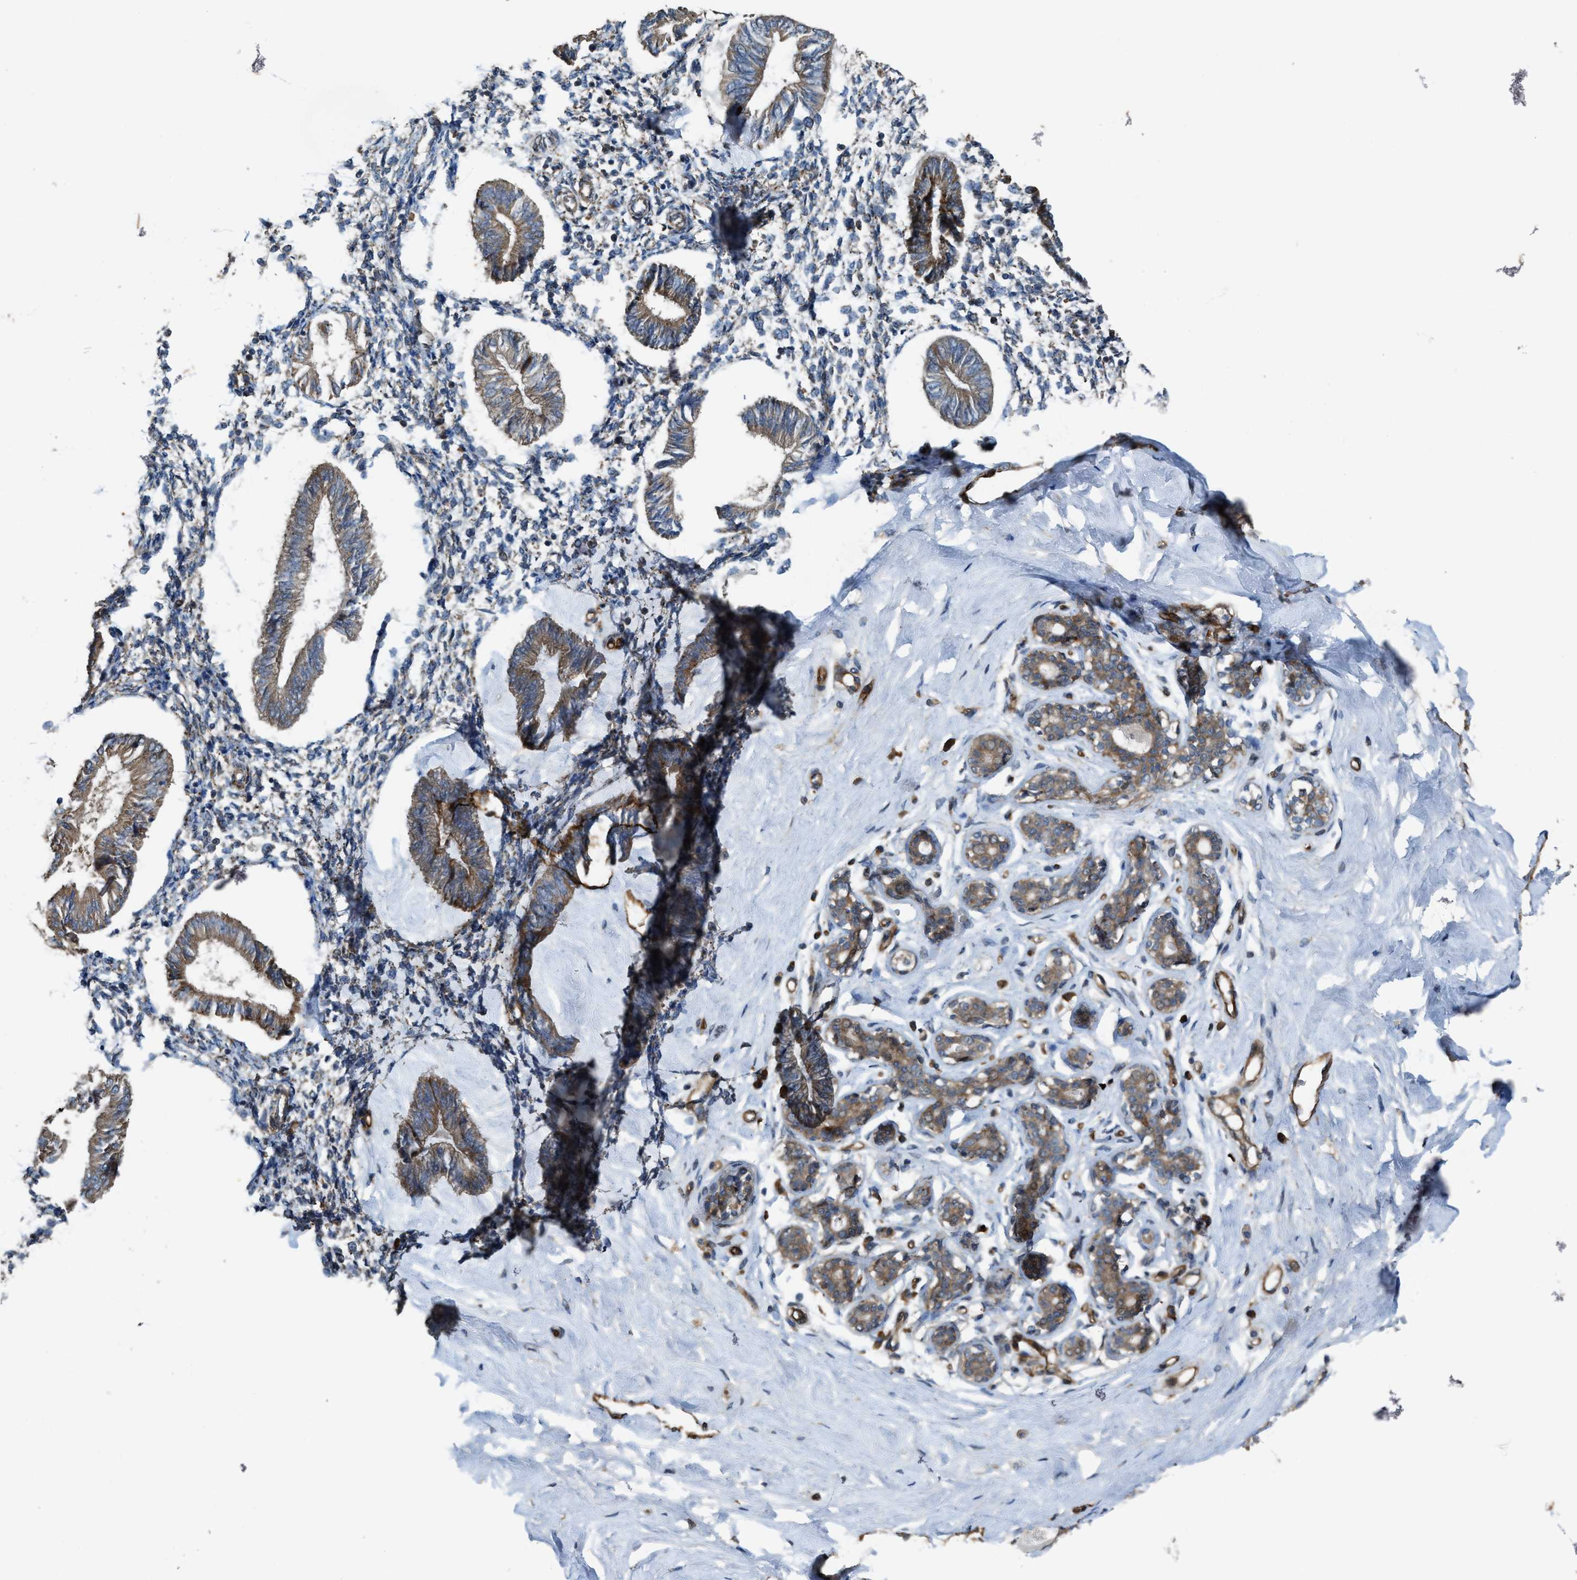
{"staining": {"intensity": "negative", "quantity": "none", "location": "none"}, "tissue": "endometrium", "cell_type": "Cells in endometrial stroma", "image_type": "normal", "snomed": [{"axis": "morphology", "description": "Normal tissue, NOS"}, {"axis": "topography", "description": "Endometrium"}], "caption": "Immunohistochemistry (IHC) histopathology image of normal endometrium: endometrium stained with DAB (3,3'-diaminobenzidine) shows no significant protein expression in cells in endometrial stroma.", "gene": "LRRC72", "patient": {"sex": "female", "age": 50}}